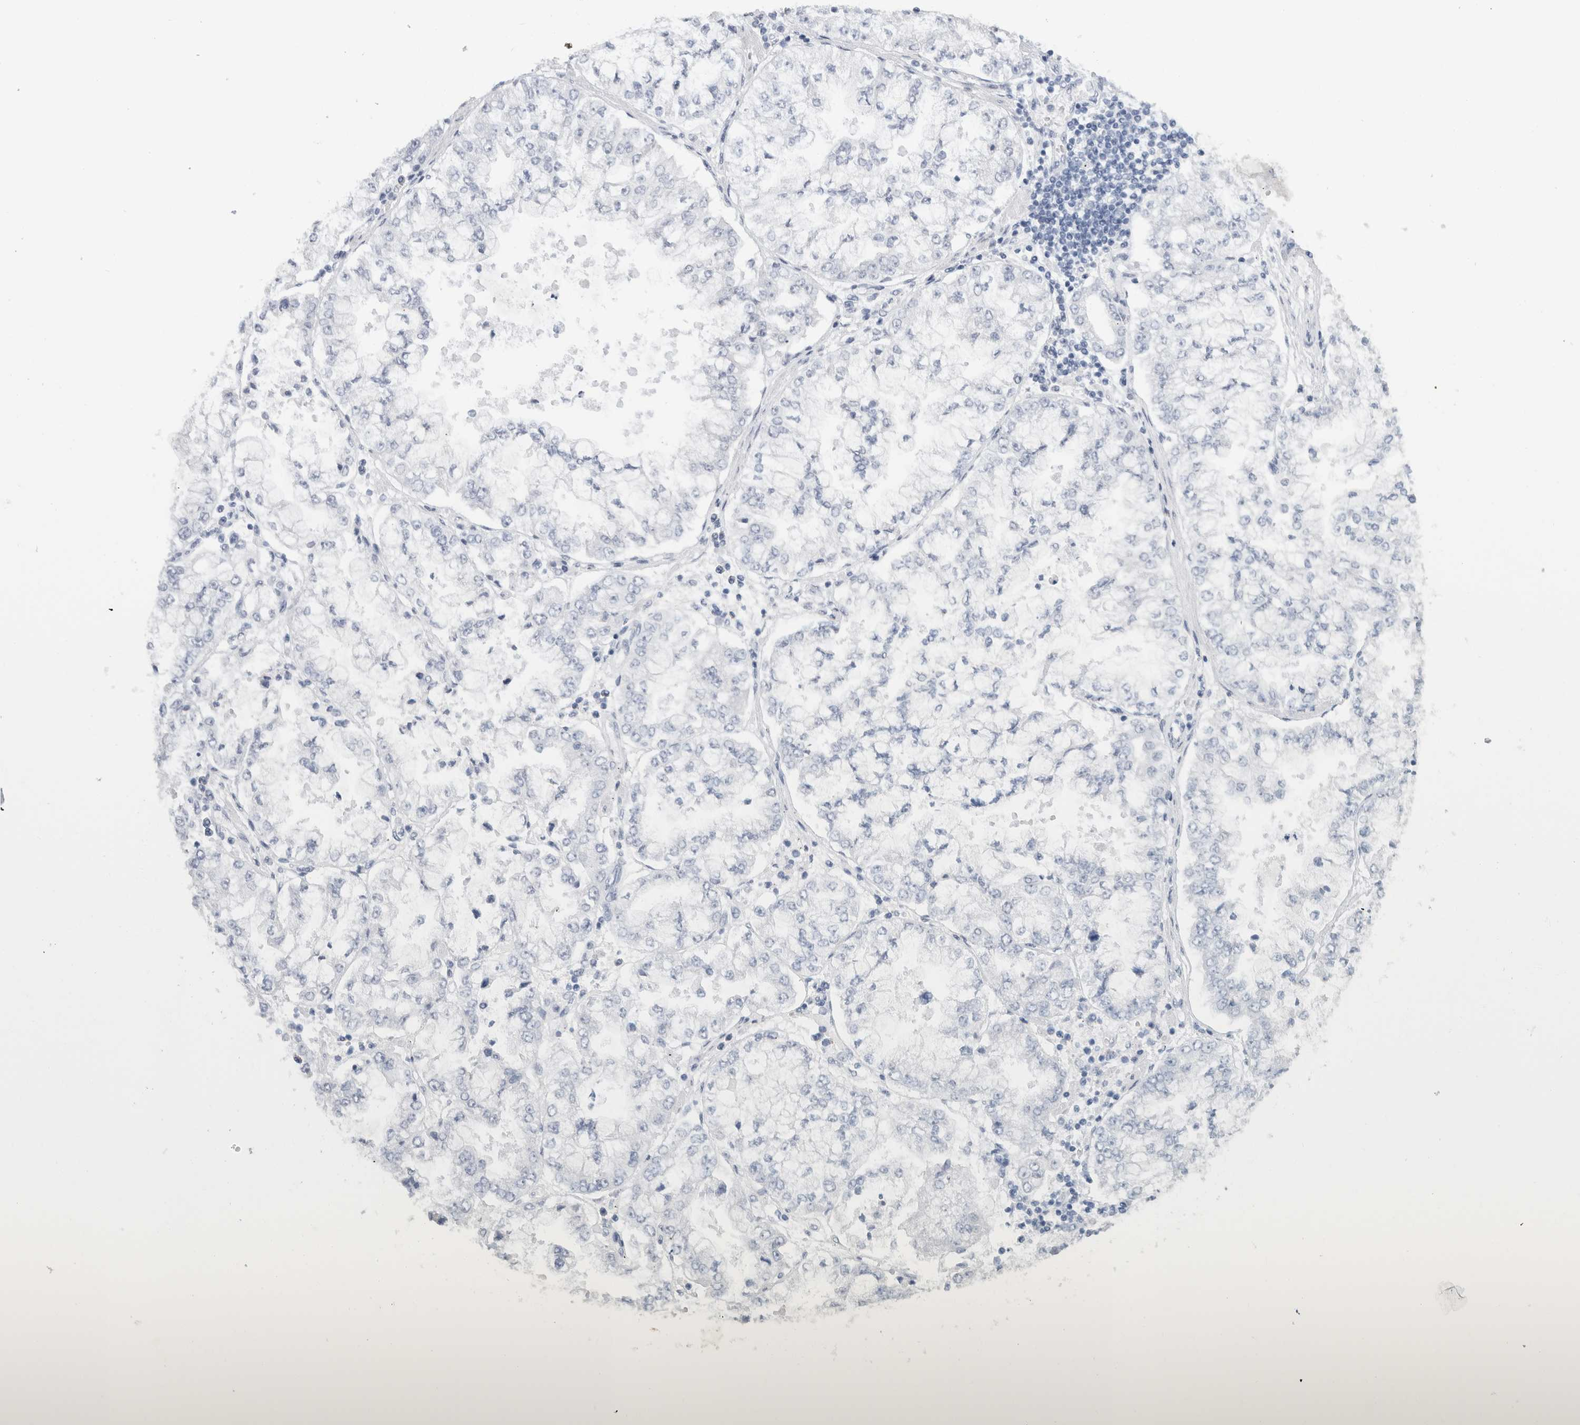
{"staining": {"intensity": "negative", "quantity": "none", "location": "none"}, "tissue": "stomach cancer", "cell_type": "Tumor cells", "image_type": "cancer", "snomed": [{"axis": "morphology", "description": "Adenocarcinoma, NOS"}, {"axis": "topography", "description": "Stomach"}], "caption": "Immunohistochemistry (IHC) of human stomach cancer shows no expression in tumor cells.", "gene": "CNTN1", "patient": {"sex": "male", "age": 76}}